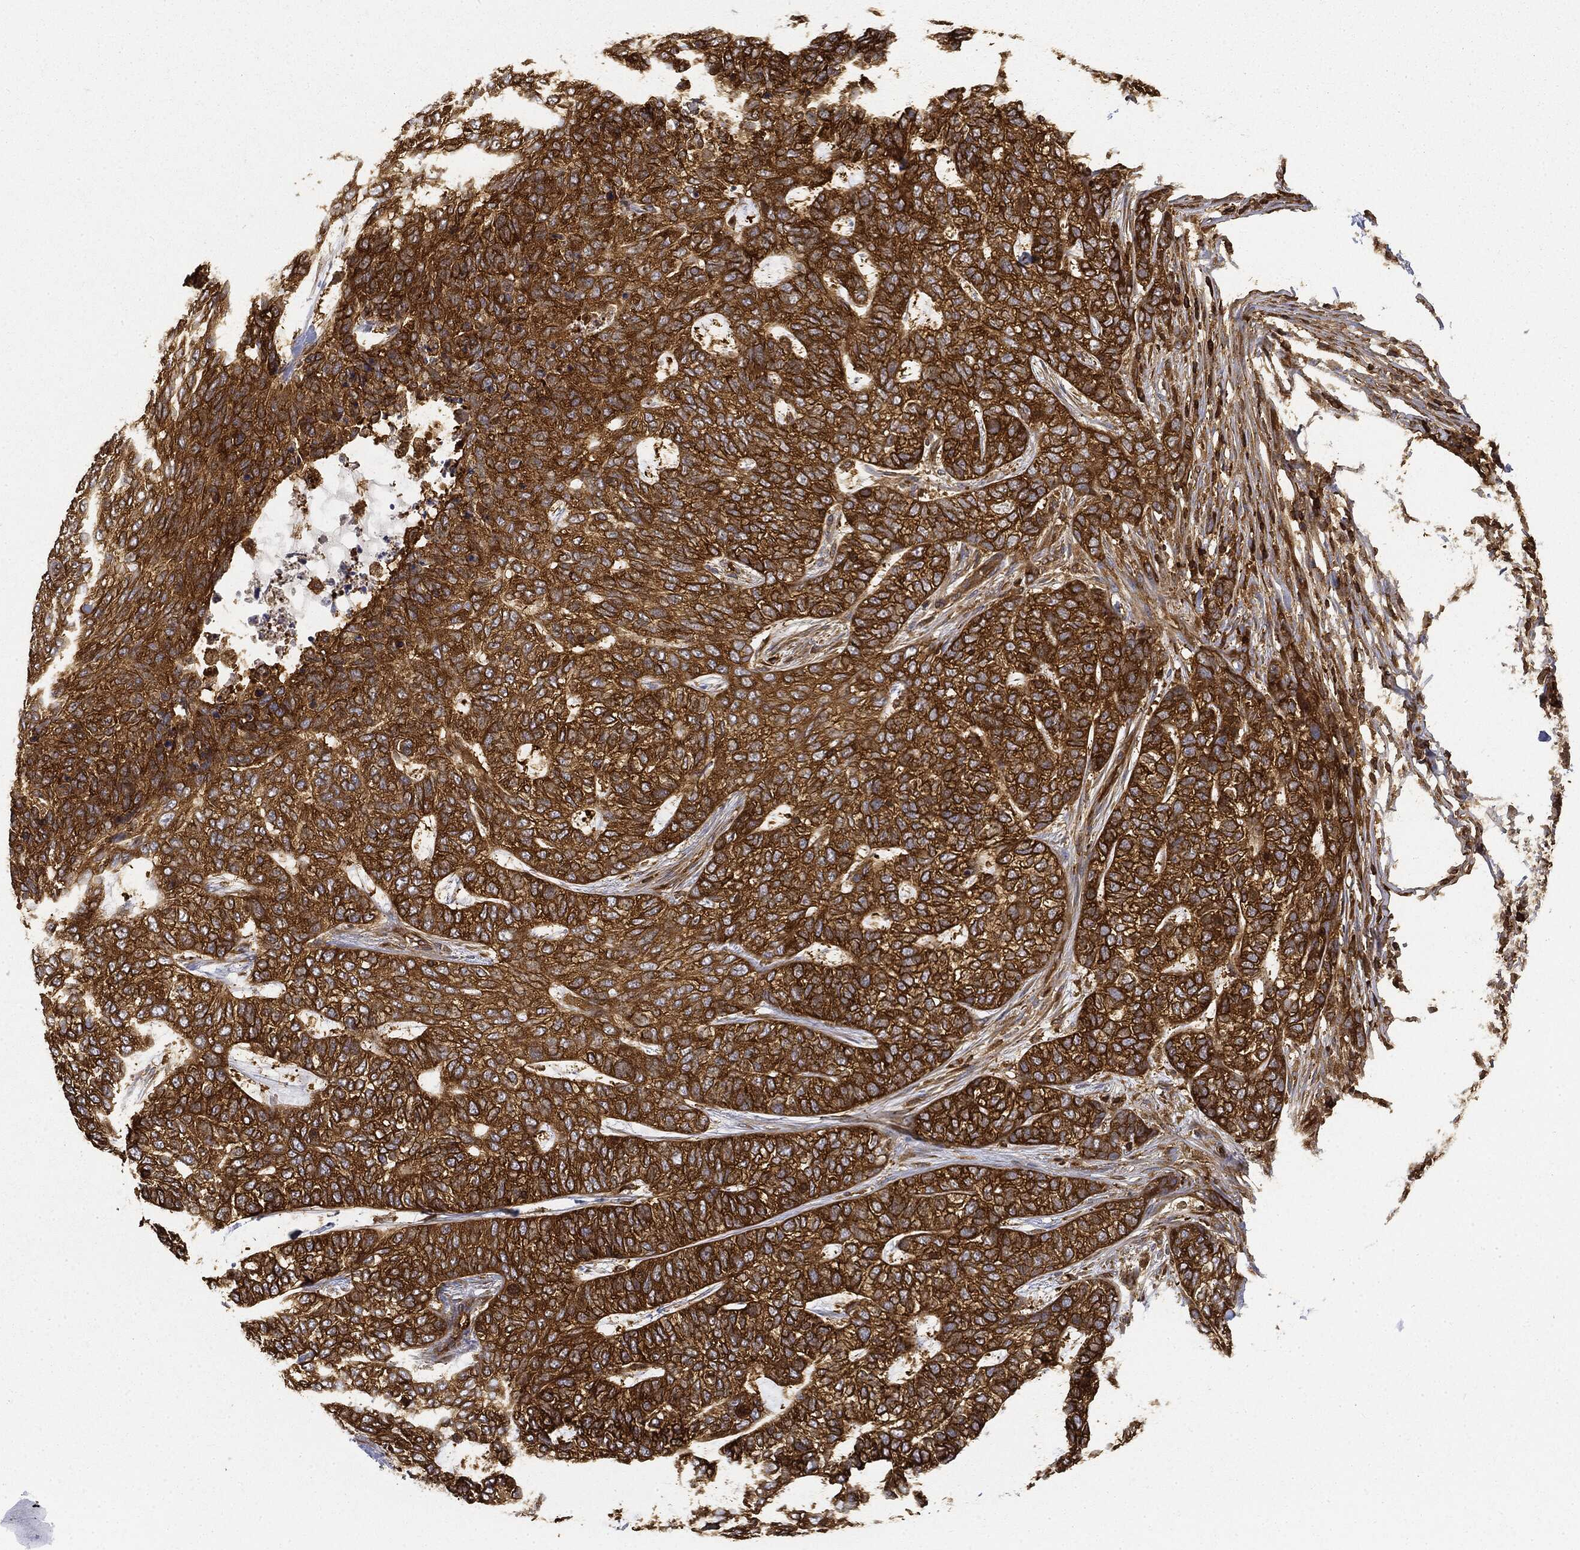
{"staining": {"intensity": "strong", "quantity": "25%-75%", "location": "cytoplasmic/membranous"}, "tissue": "skin cancer", "cell_type": "Tumor cells", "image_type": "cancer", "snomed": [{"axis": "morphology", "description": "Basal cell carcinoma"}, {"axis": "topography", "description": "Skin"}], "caption": "An image of human skin cancer (basal cell carcinoma) stained for a protein exhibits strong cytoplasmic/membranous brown staining in tumor cells.", "gene": "WDR1", "patient": {"sex": "female", "age": 65}}